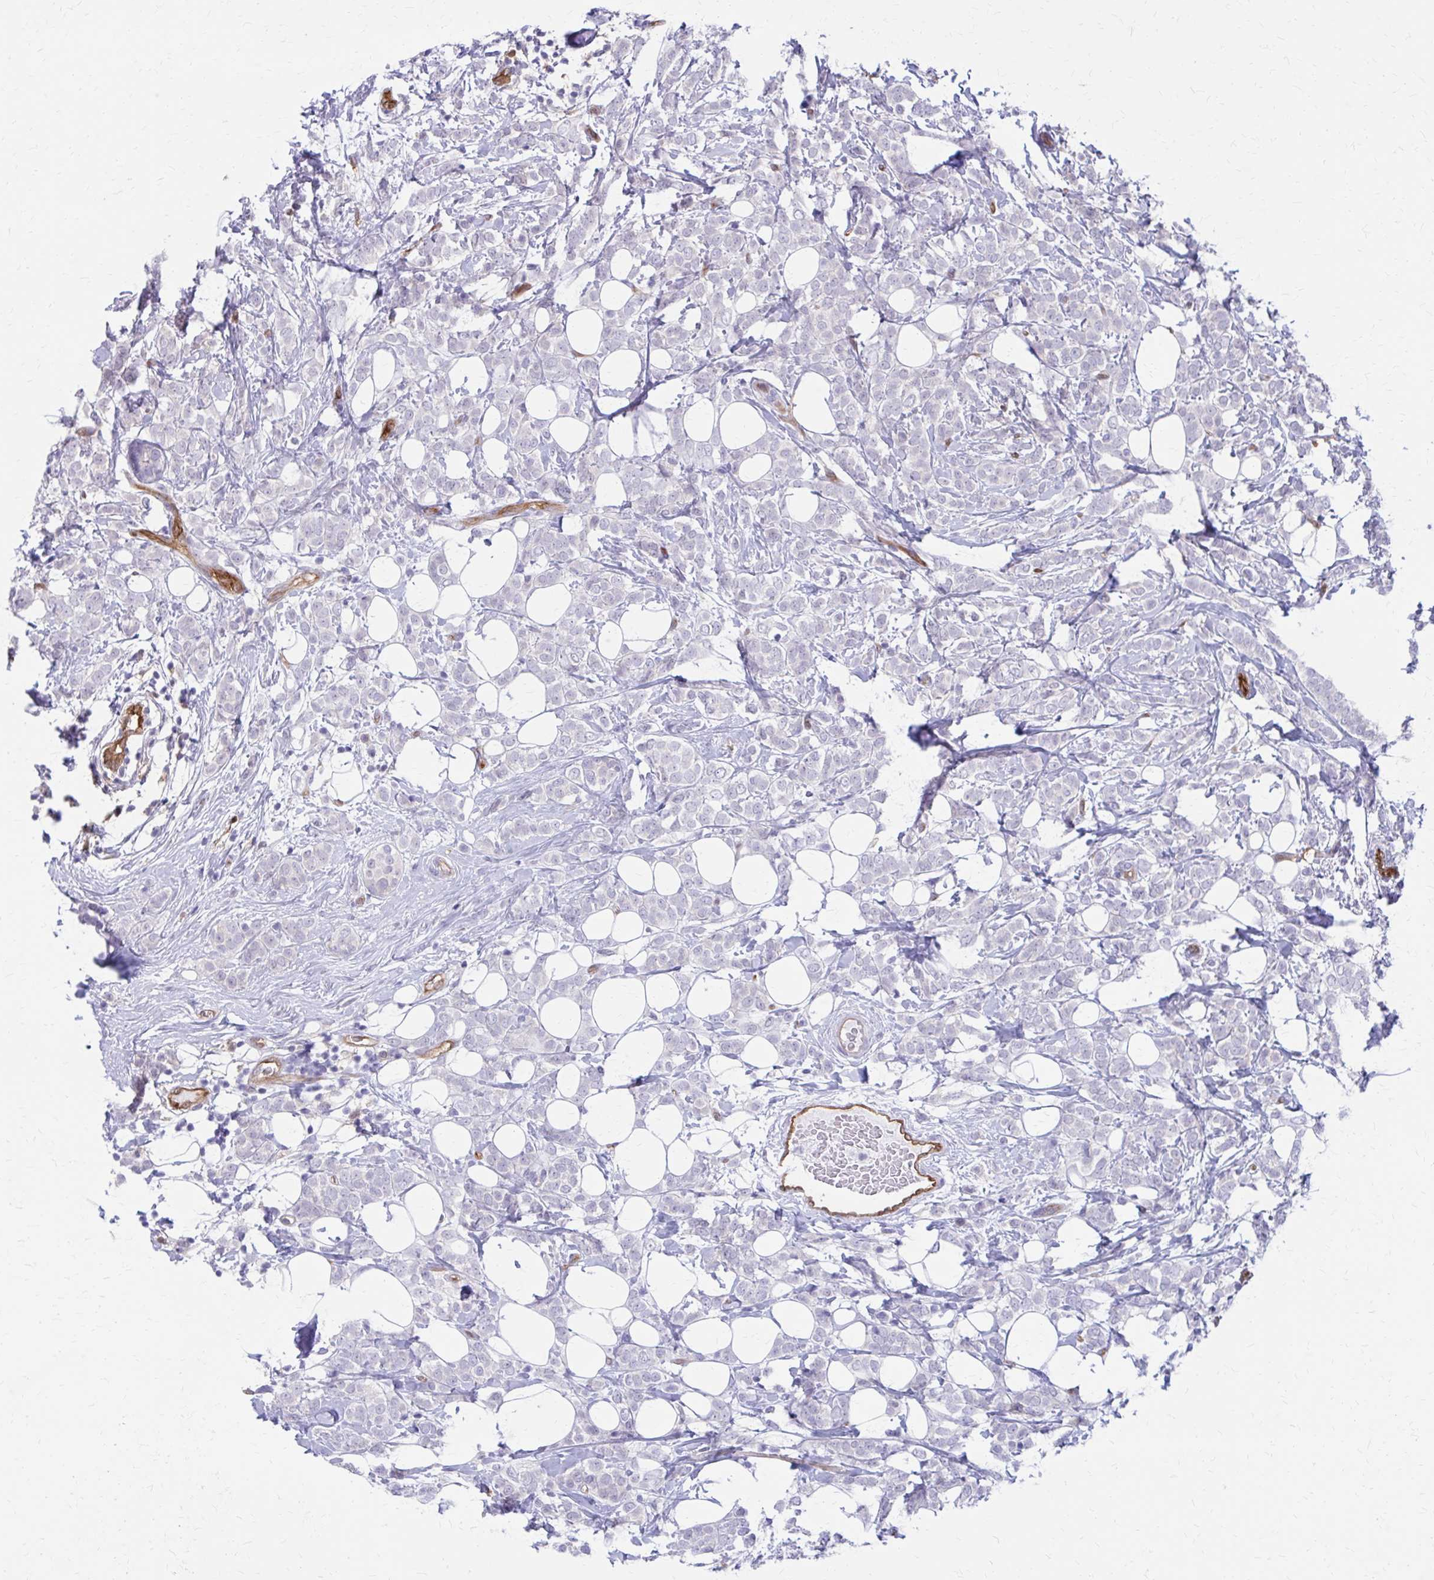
{"staining": {"intensity": "negative", "quantity": "none", "location": "none"}, "tissue": "breast cancer", "cell_type": "Tumor cells", "image_type": "cancer", "snomed": [{"axis": "morphology", "description": "Lobular carcinoma"}, {"axis": "topography", "description": "Breast"}], "caption": "DAB immunohistochemical staining of human breast cancer demonstrates no significant staining in tumor cells.", "gene": "CLIC2", "patient": {"sex": "female", "age": 49}}